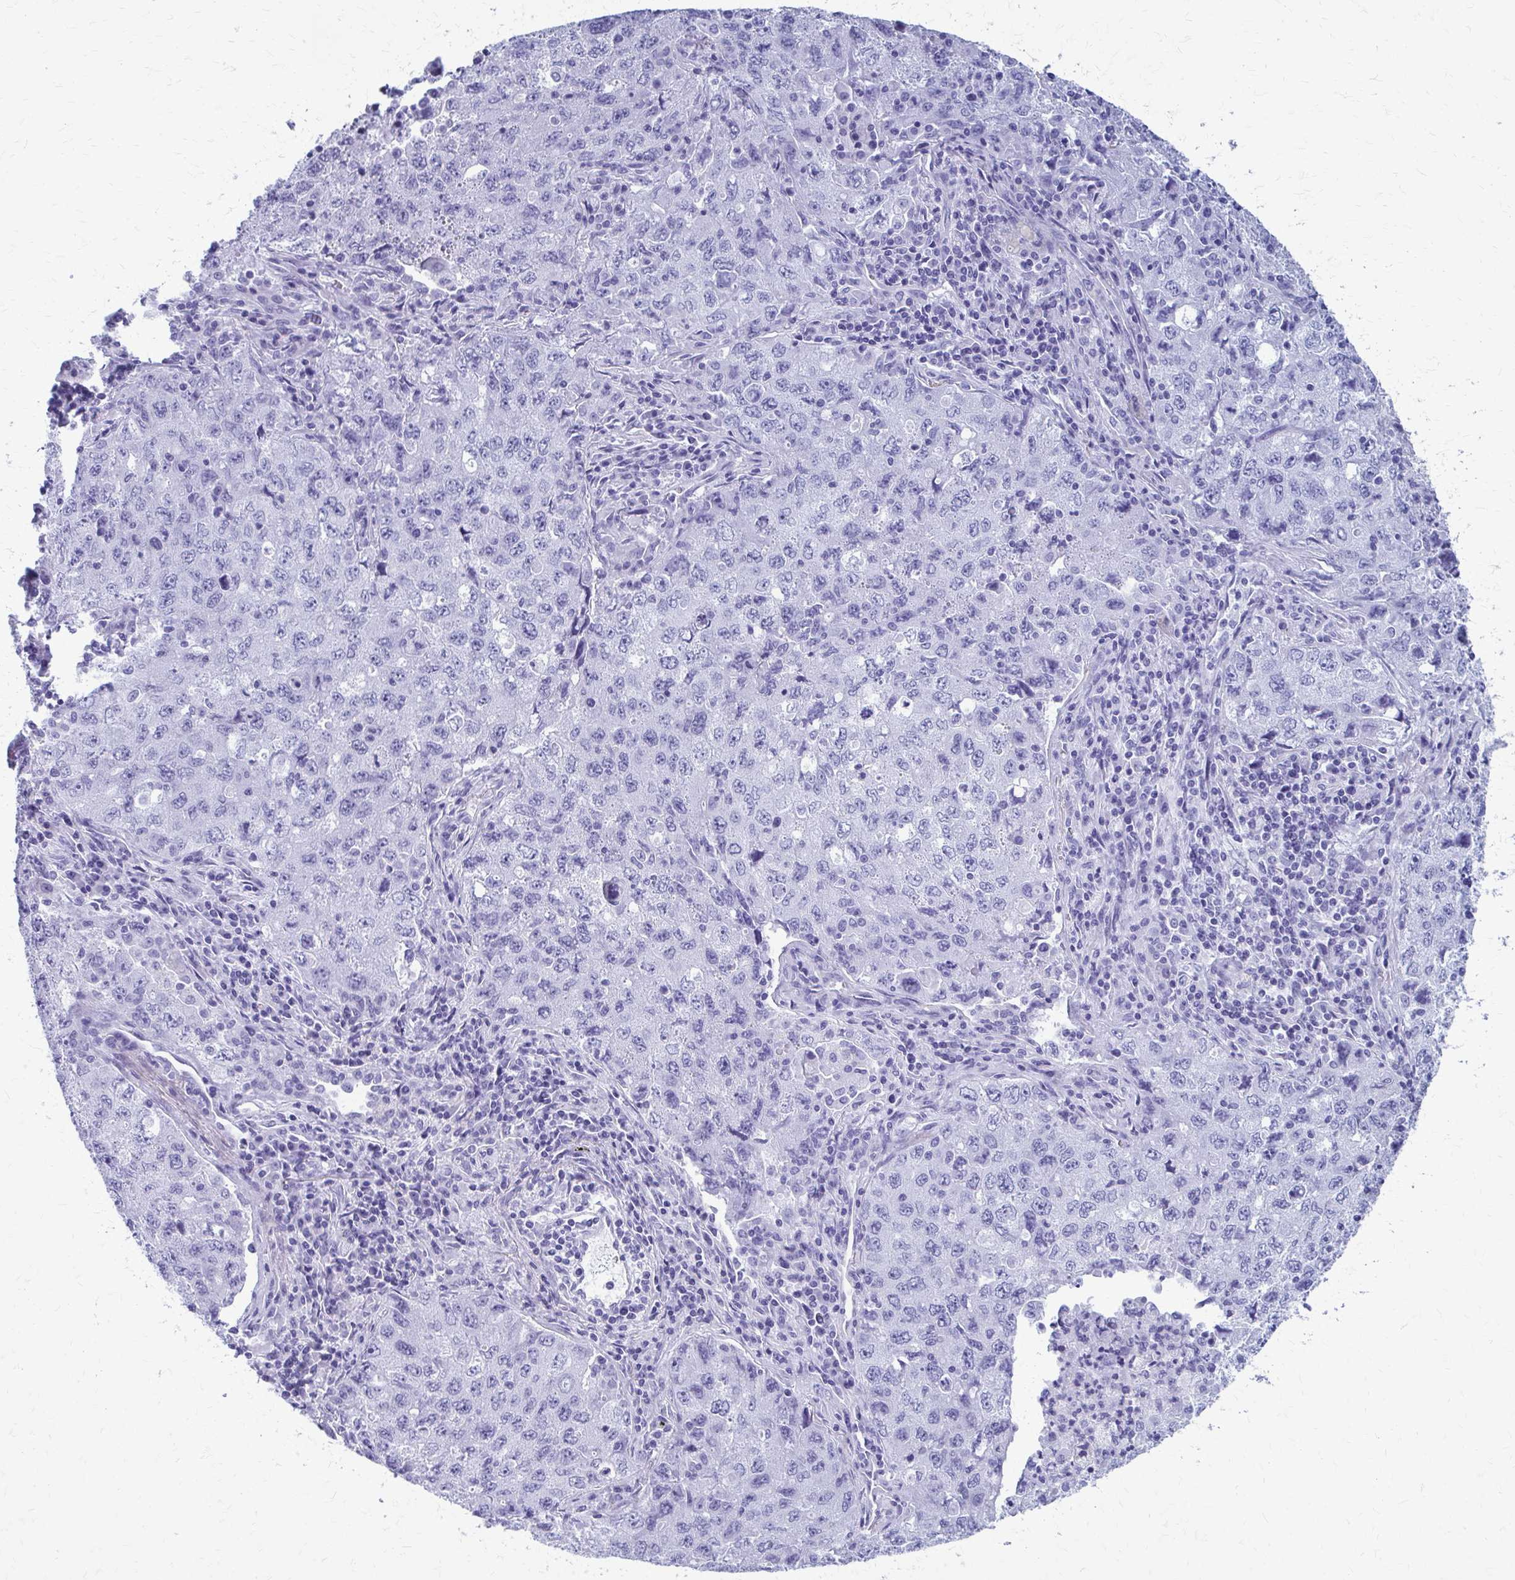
{"staining": {"intensity": "negative", "quantity": "none", "location": "none"}, "tissue": "lung cancer", "cell_type": "Tumor cells", "image_type": "cancer", "snomed": [{"axis": "morphology", "description": "Adenocarcinoma, NOS"}, {"axis": "topography", "description": "Lung"}], "caption": "There is no significant expression in tumor cells of lung cancer (adenocarcinoma).", "gene": "CELF5", "patient": {"sex": "female", "age": 57}}